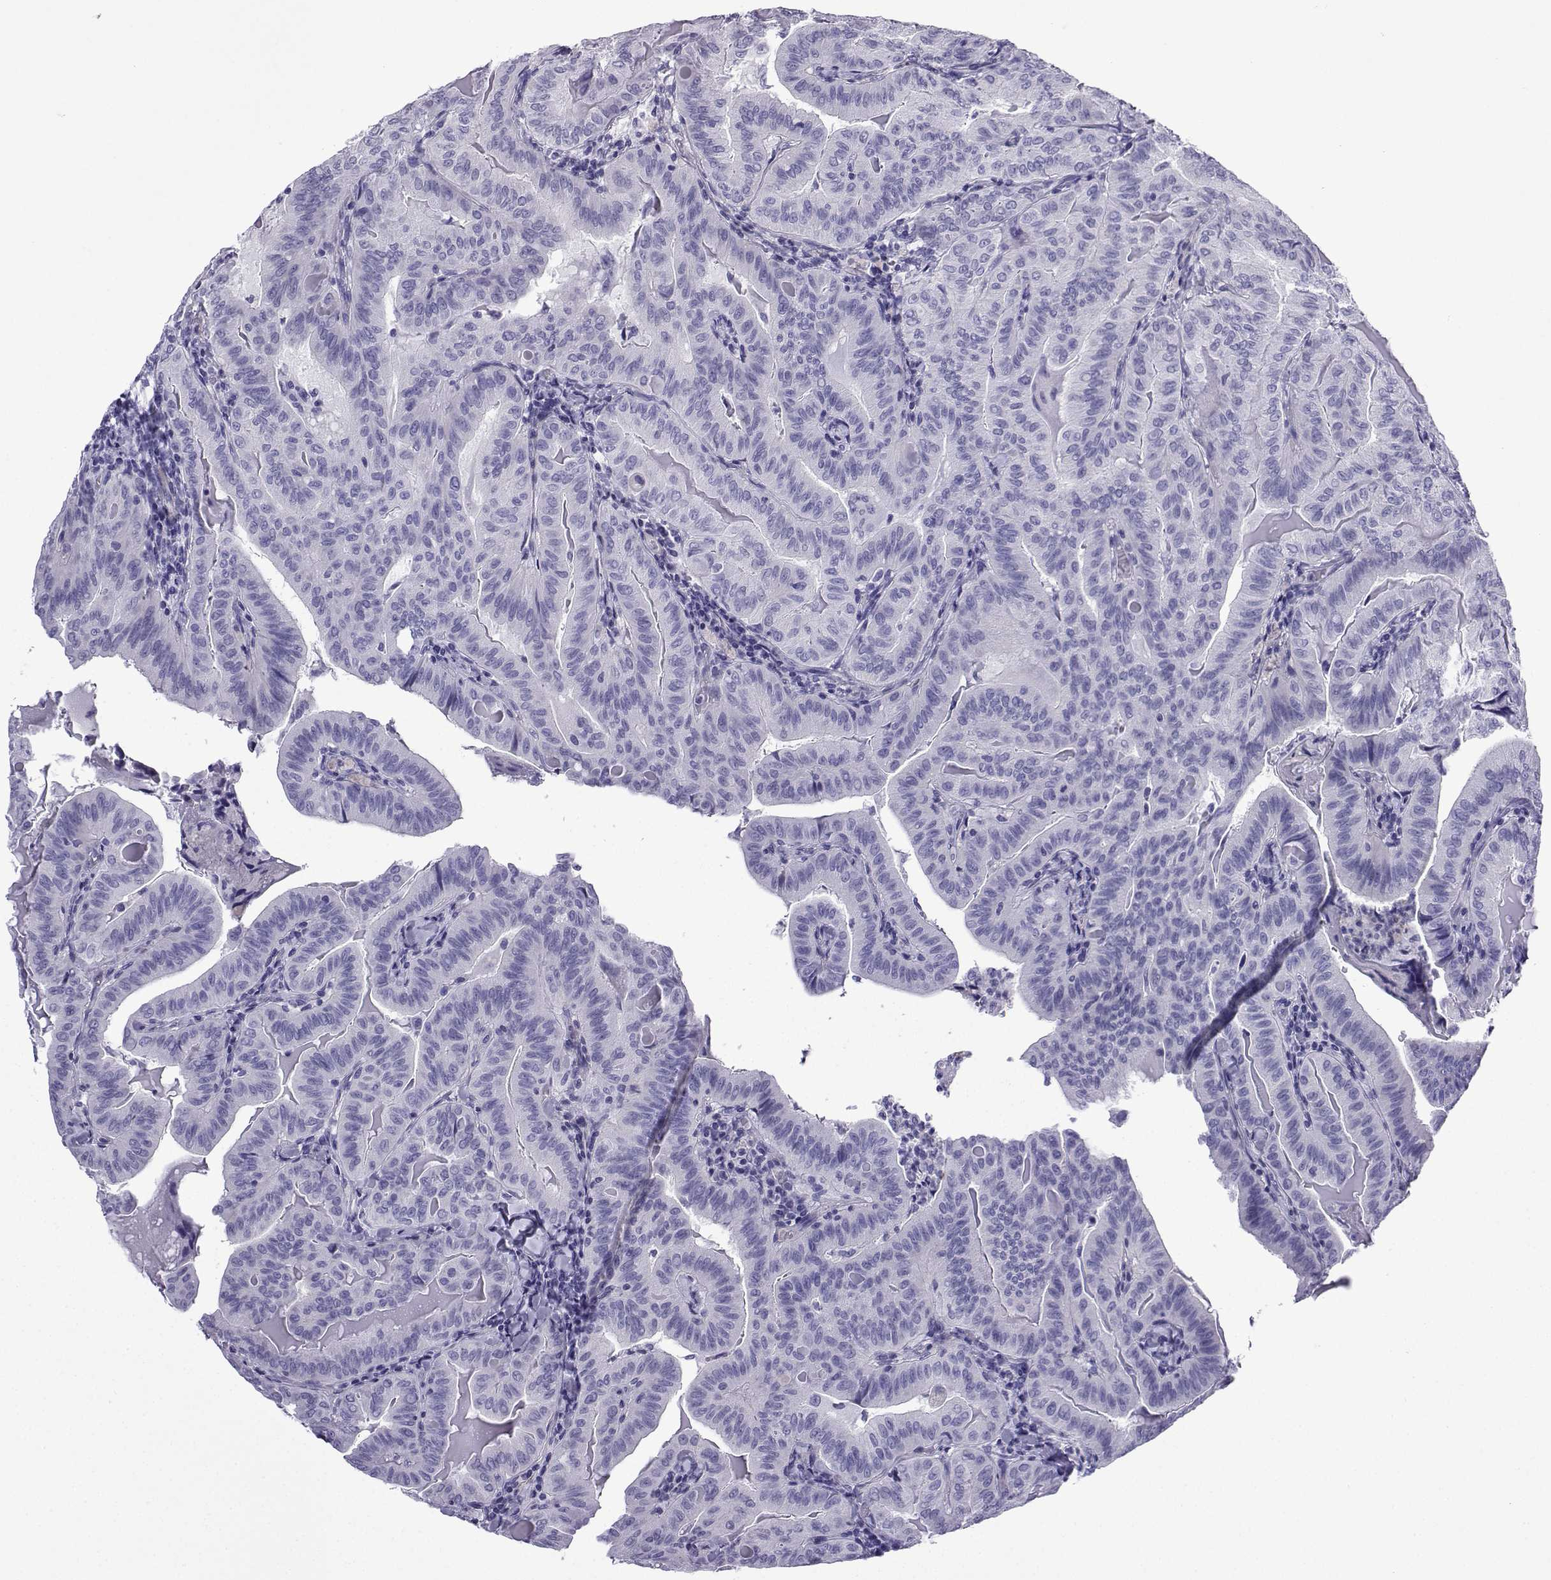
{"staining": {"intensity": "negative", "quantity": "none", "location": "none"}, "tissue": "thyroid cancer", "cell_type": "Tumor cells", "image_type": "cancer", "snomed": [{"axis": "morphology", "description": "Papillary adenocarcinoma, NOS"}, {"axis": "topography", "description": "Thyroid gland"}], "caption": "Image shows no protein expression in tumor cells of papillary adenocarcinoma (thyroid) tissue. Nuclei are stained in blue.", "gene": "KCNF1", "patient": {"sex": "female", "age": 68}}